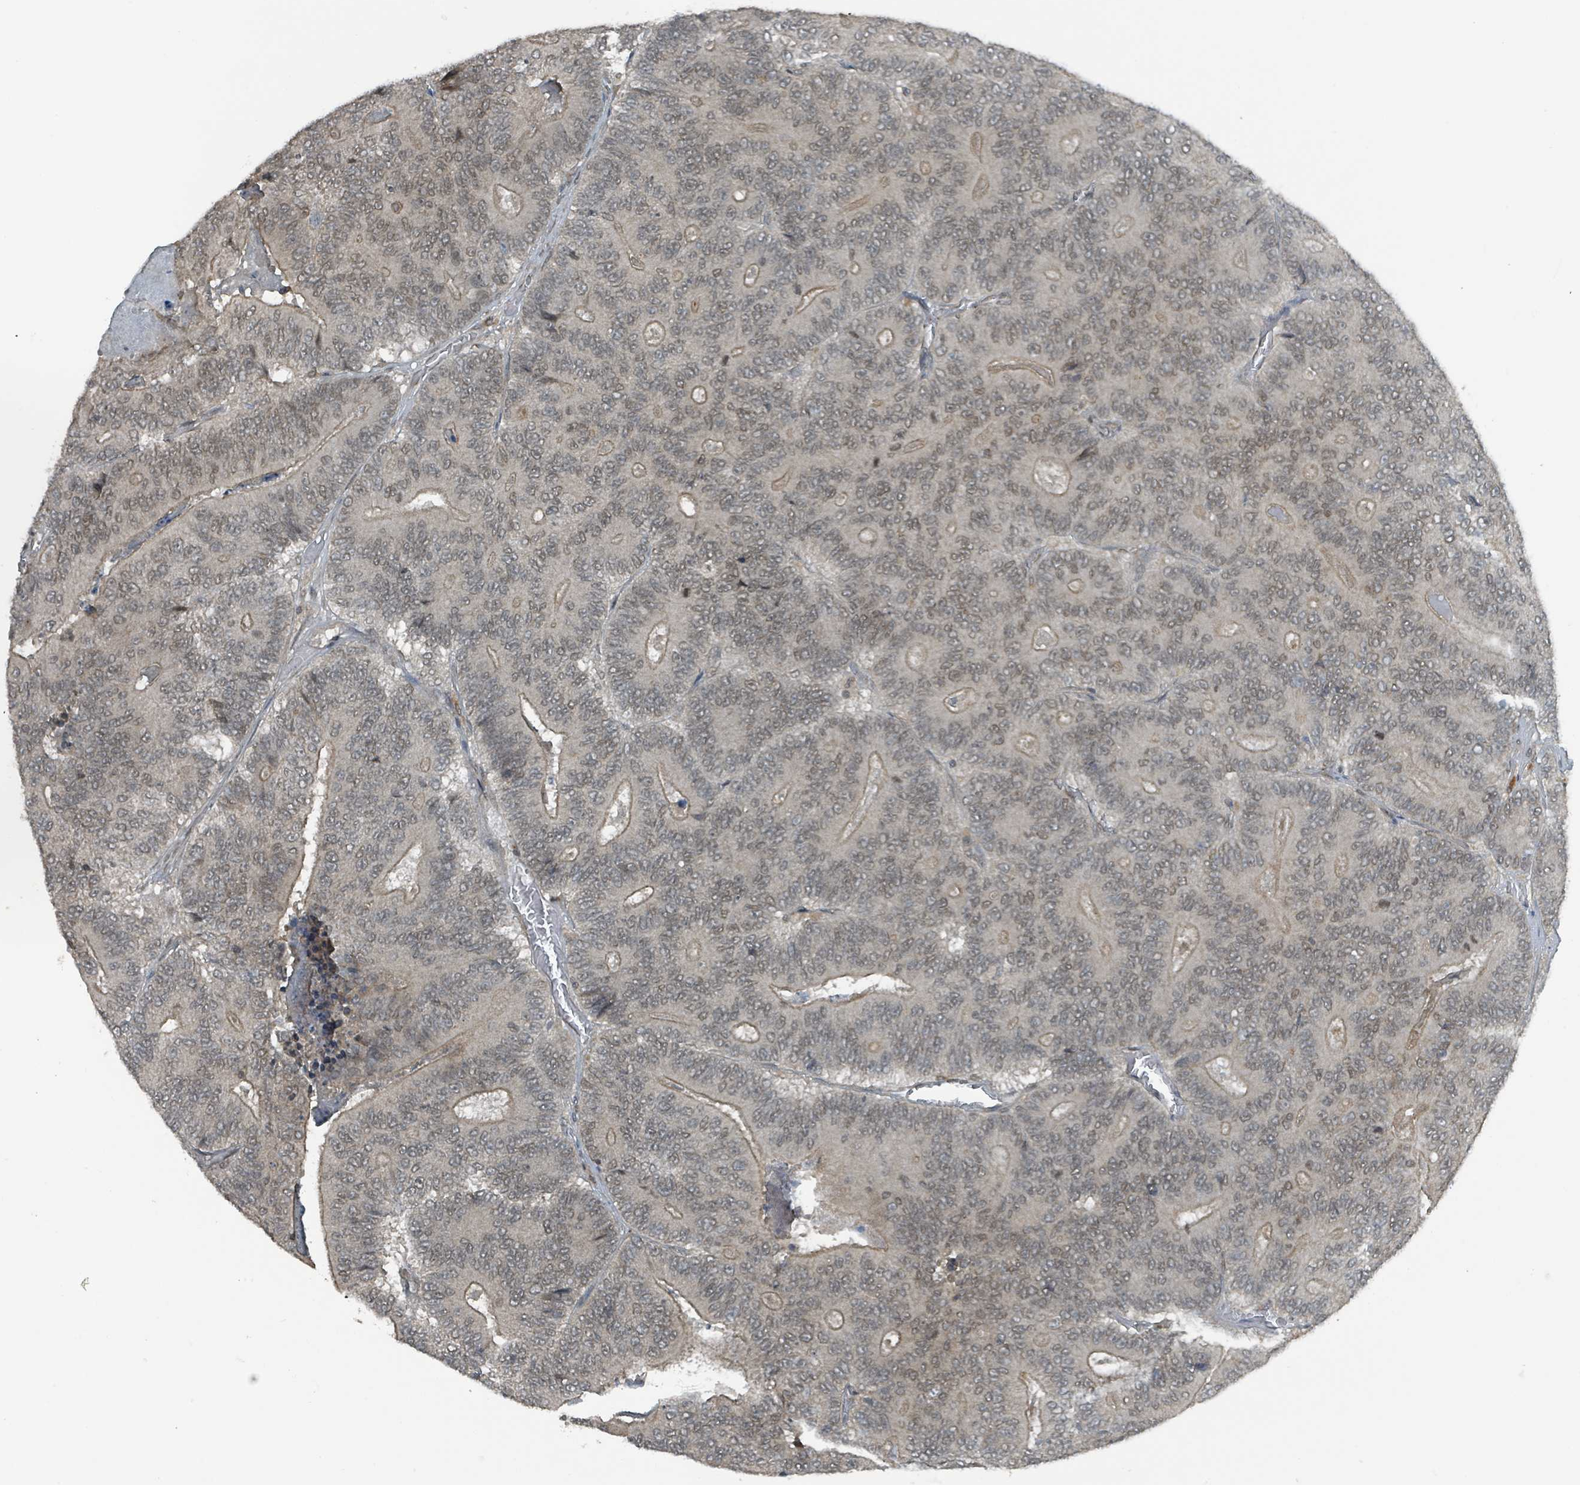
{"staining": {"intensity": "weak", "quantity": "25%-75%", "location": "cytoplasmic/membranous,nuclear"}, "tissue": "colorectal cancer", "cell_type": "Tumor cells", "image_type": "cancer", "snomed": [{"axis": "morphology", "description": "Adenocarcinoma, NOS"}, {"axis": "topography", "description": "Colon"}], "caption": "The immunohistochemical stain labels weak cytoplasmic/membranous and nuclear positivity in tumor cells of adenocarcinoma (colorectal) tissue.", "gene": "PHIP", "patient": {"sex": "male", "age": 83}}